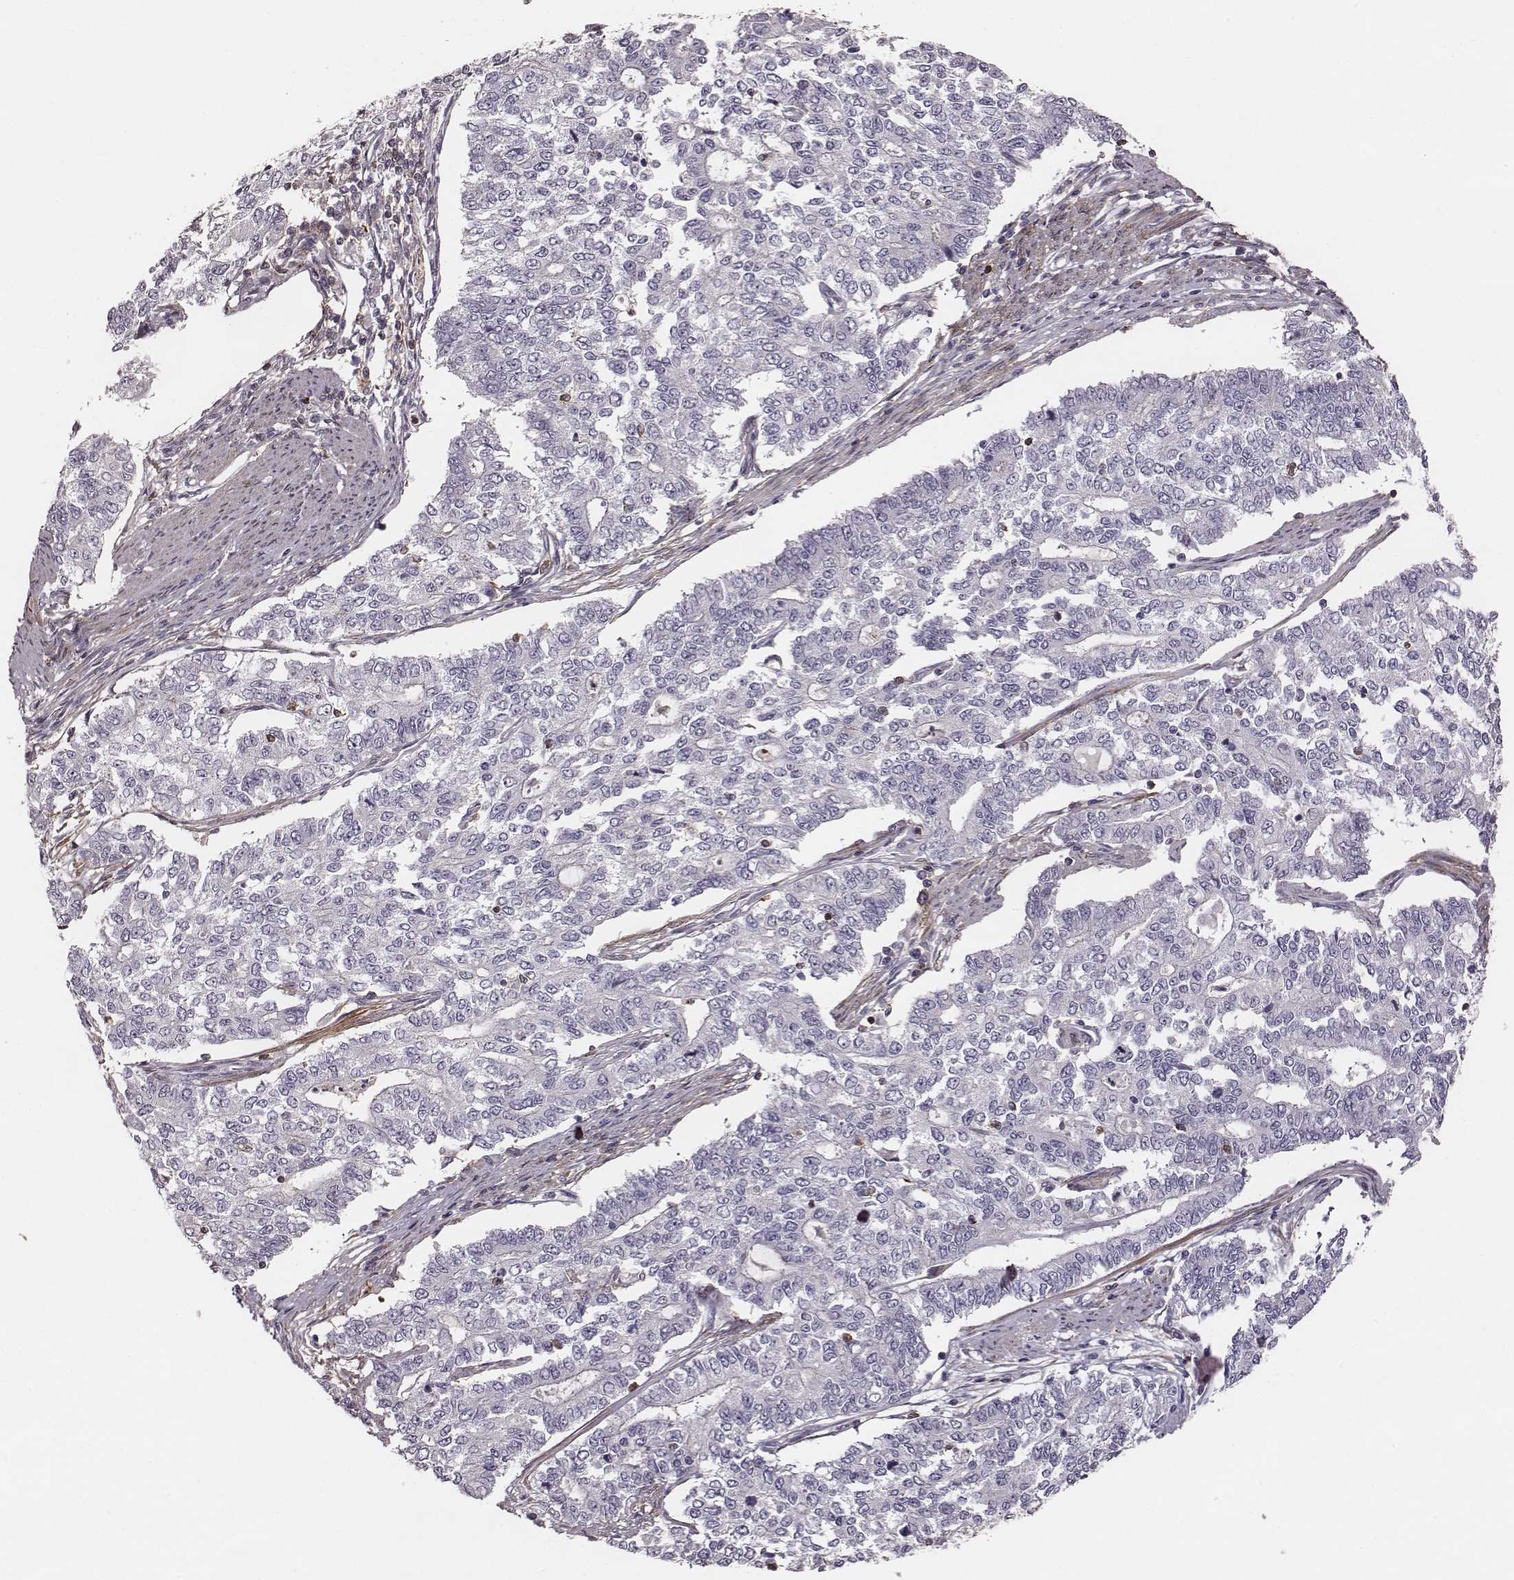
{"staining": {"intensity": "negative", "quantity": "none", "location": "none"}, "tissue": "endometrial cancer", "cell_type": "Tumor cells", "image_type": "cancer", "snomed": [{"axis": "morphology", "description": "Adenocarcinoma, NOS"}, {"axis": "topography", "description": "Uterus"}], "caption": "This is an immunohistochemistry (IHC) histopathology image of human endometrial adenocarcinoma. There is no expression in tumor cells.", "gene": "ZYX", "patient": {"sex": "female", "age": 59}}